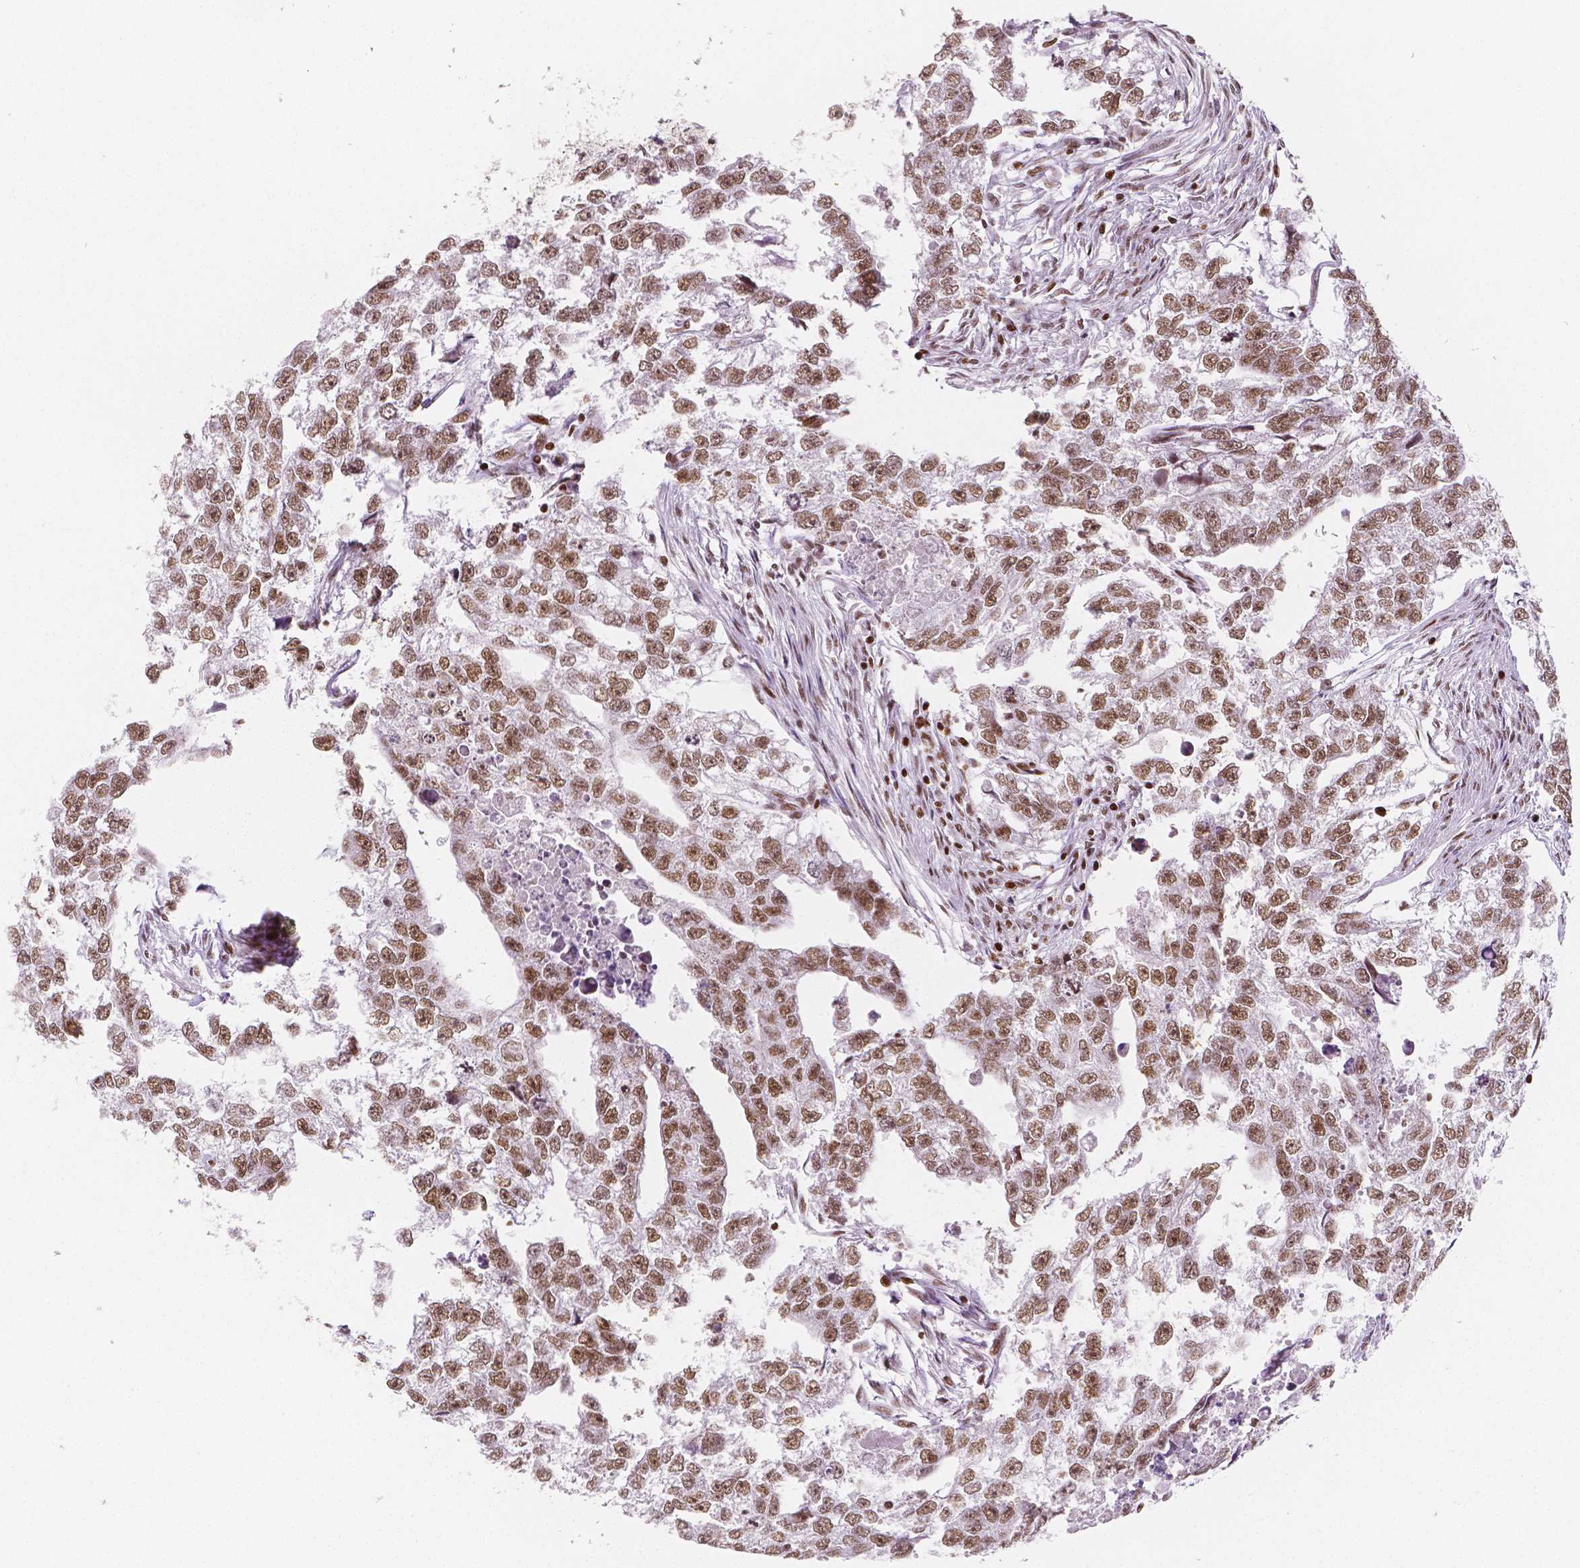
{"staining": {"intensity": "moderate", "quantity": ">75%", "location": "nuclear"}, "tissue": "testis cancer", "cell_type": "Tumor cells", "image_type": "cancer", "snomed": [{"axis": "morphology", "description": "Carcinoma, Embryonal, NOS"}, {"axis": "morphology", "description": "Teratoma, malignant, NOS"}, {"axis": "topography", "description": "Testis"}], "caption": "This photomicrograph demonstrates immunohistochemistry (IHC) staining of human testis teratoma (malignant), with medium moderate nuclear staining in approximately >75% of tumor cells.", "gene": "HDAC1", "patient": {"sex": "male", "age": 44}}